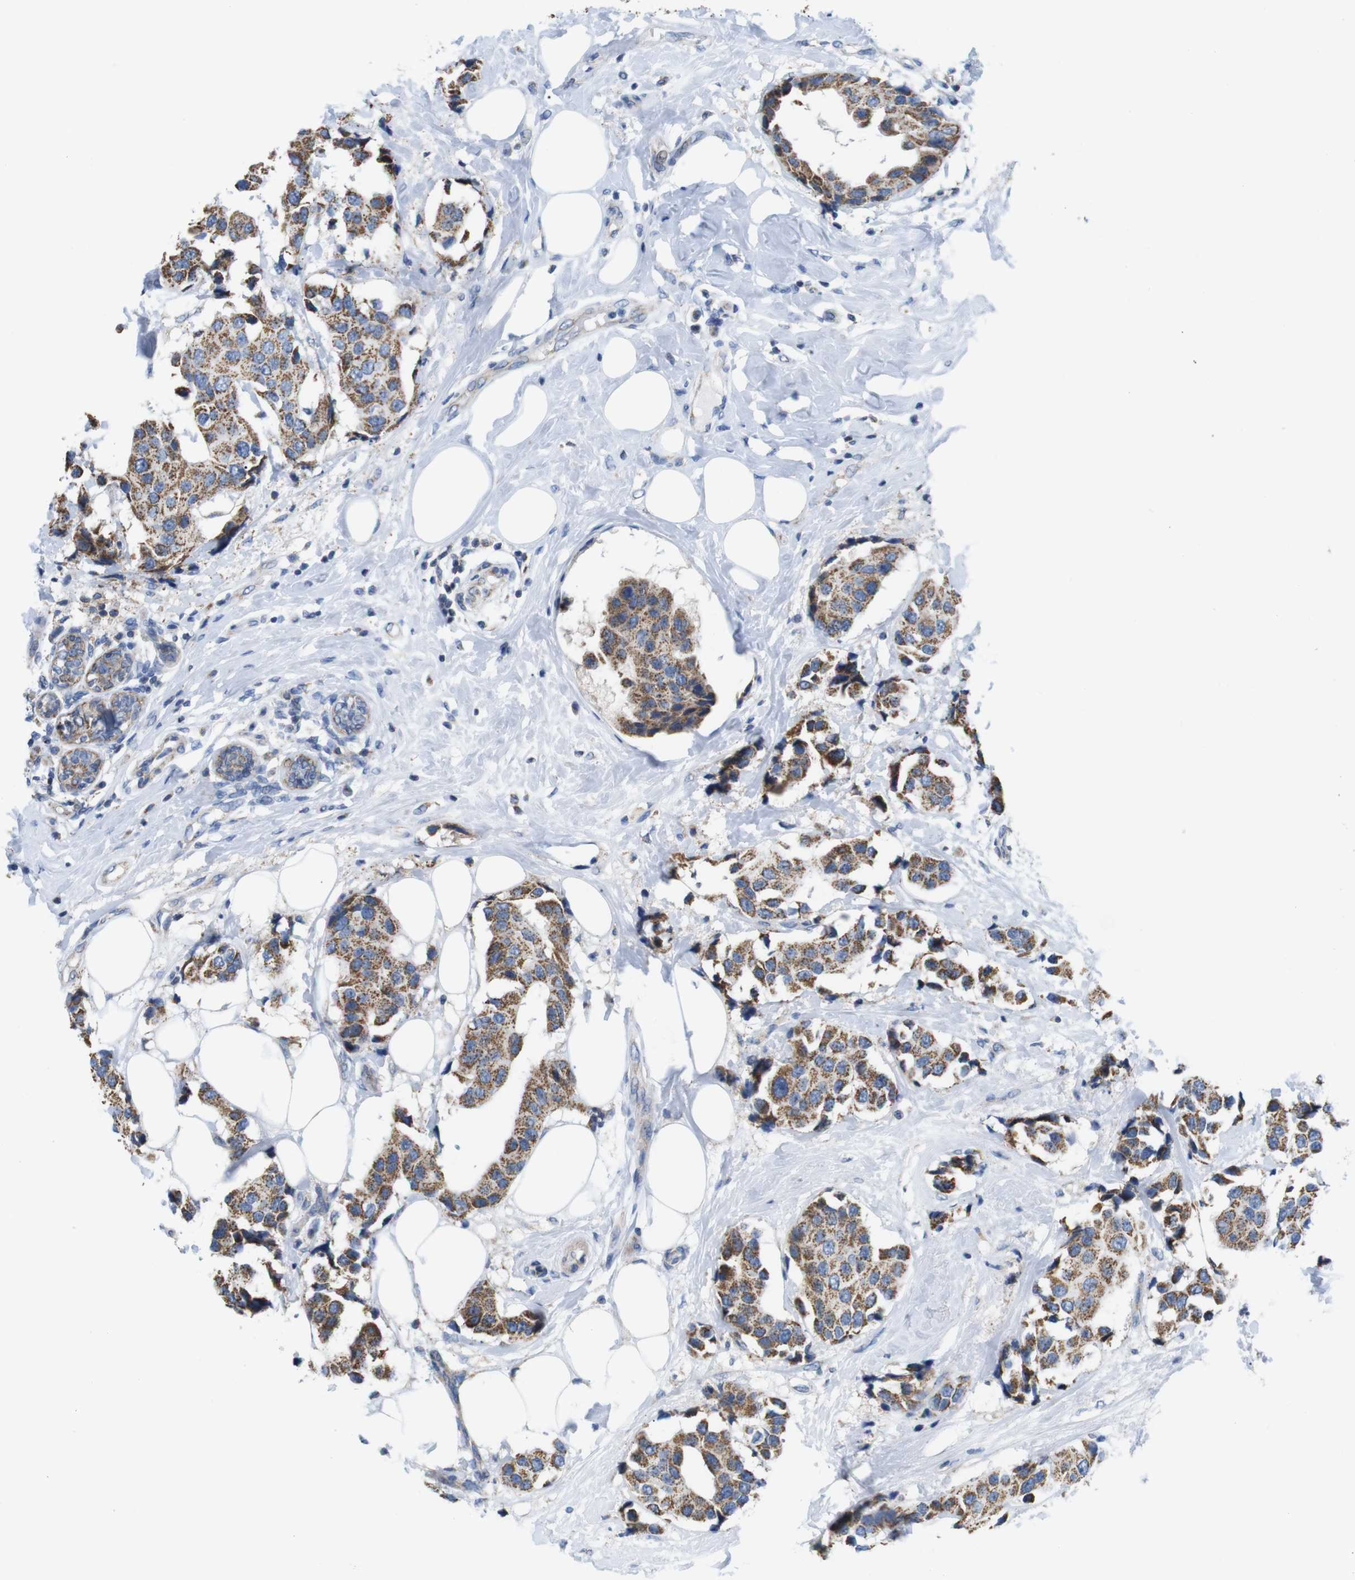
{"staining": {"intensity": "moderate", "quantity": ">75%", "location": "cytoplasmic/membranous"}, "tissue": "breast cancer", "cell_type": "Tumor cells", "image_type": "cancer", "snomed": [{"axis": "morphology", "description": "Normal tissue, NOS"}, {"axis": "morphology", "description": "Duct carcinoma"}, {"axis": "topography", "description": "Breast"}], "caption": "Immunohistochemical staining of human breast cancer demonstrates moderate cytoplasmic/membranous protein positivity in approximately >75% of tumor cells.", "gene": "F2RL1", "patient": {"sex": "female", "age": 39}}